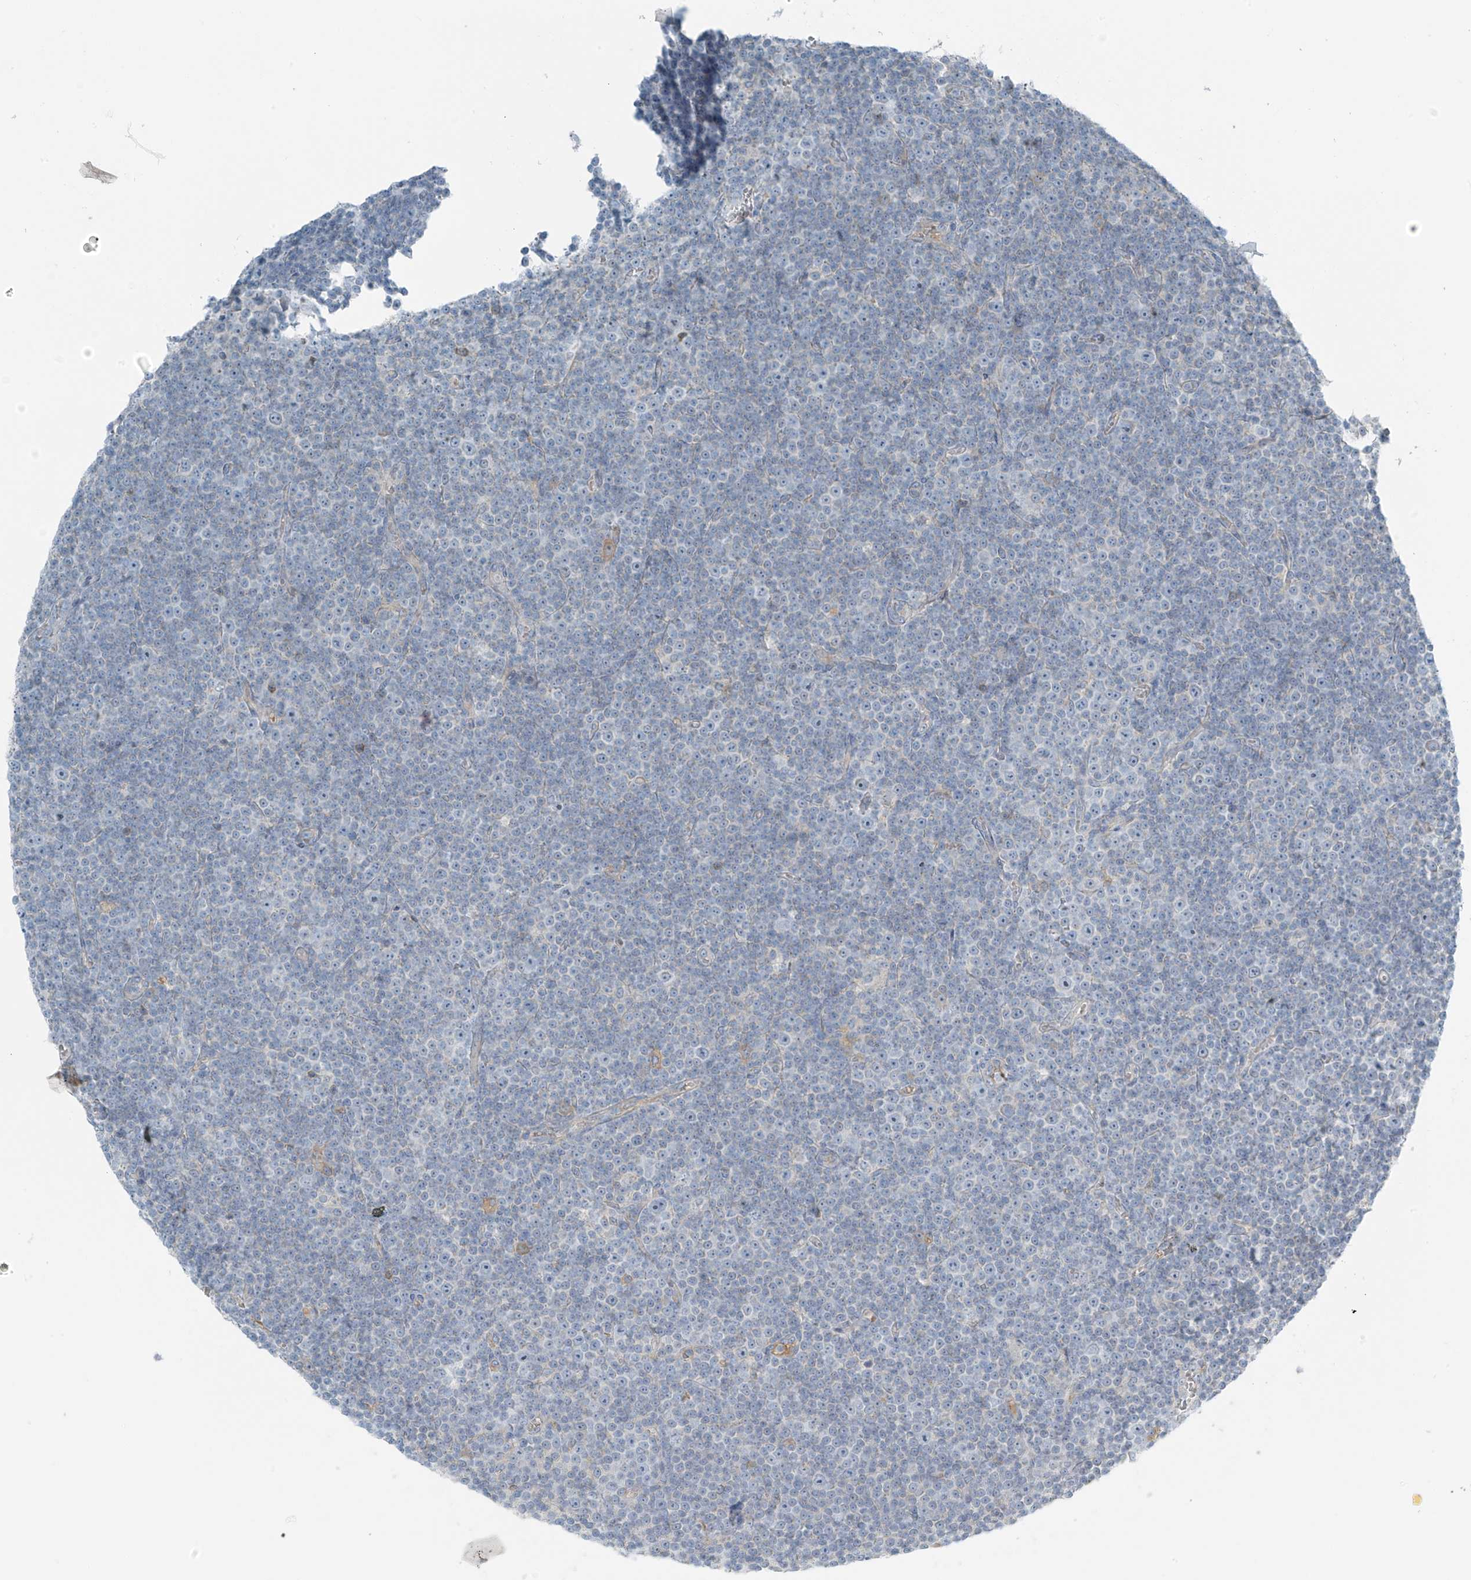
{"staining": {"intensity": "negative", "quantity": "none", "location": "none"}, "tissue": "lymphoma", "cell_type": "Tumor cells", "image_type": "cancer", "snomed": [{"axis": "morphology", "description": "Malignant lymphoma, non-Hodgkin's type, Low grade"}, {"axis": "topography", "description": "Lymph node"}], "caption": "The photomicrograph demonstrates no staining of tumor cells in lymphoma.", "gene": "FAM131C", "patient": {"sex": "female", "age": 67}}